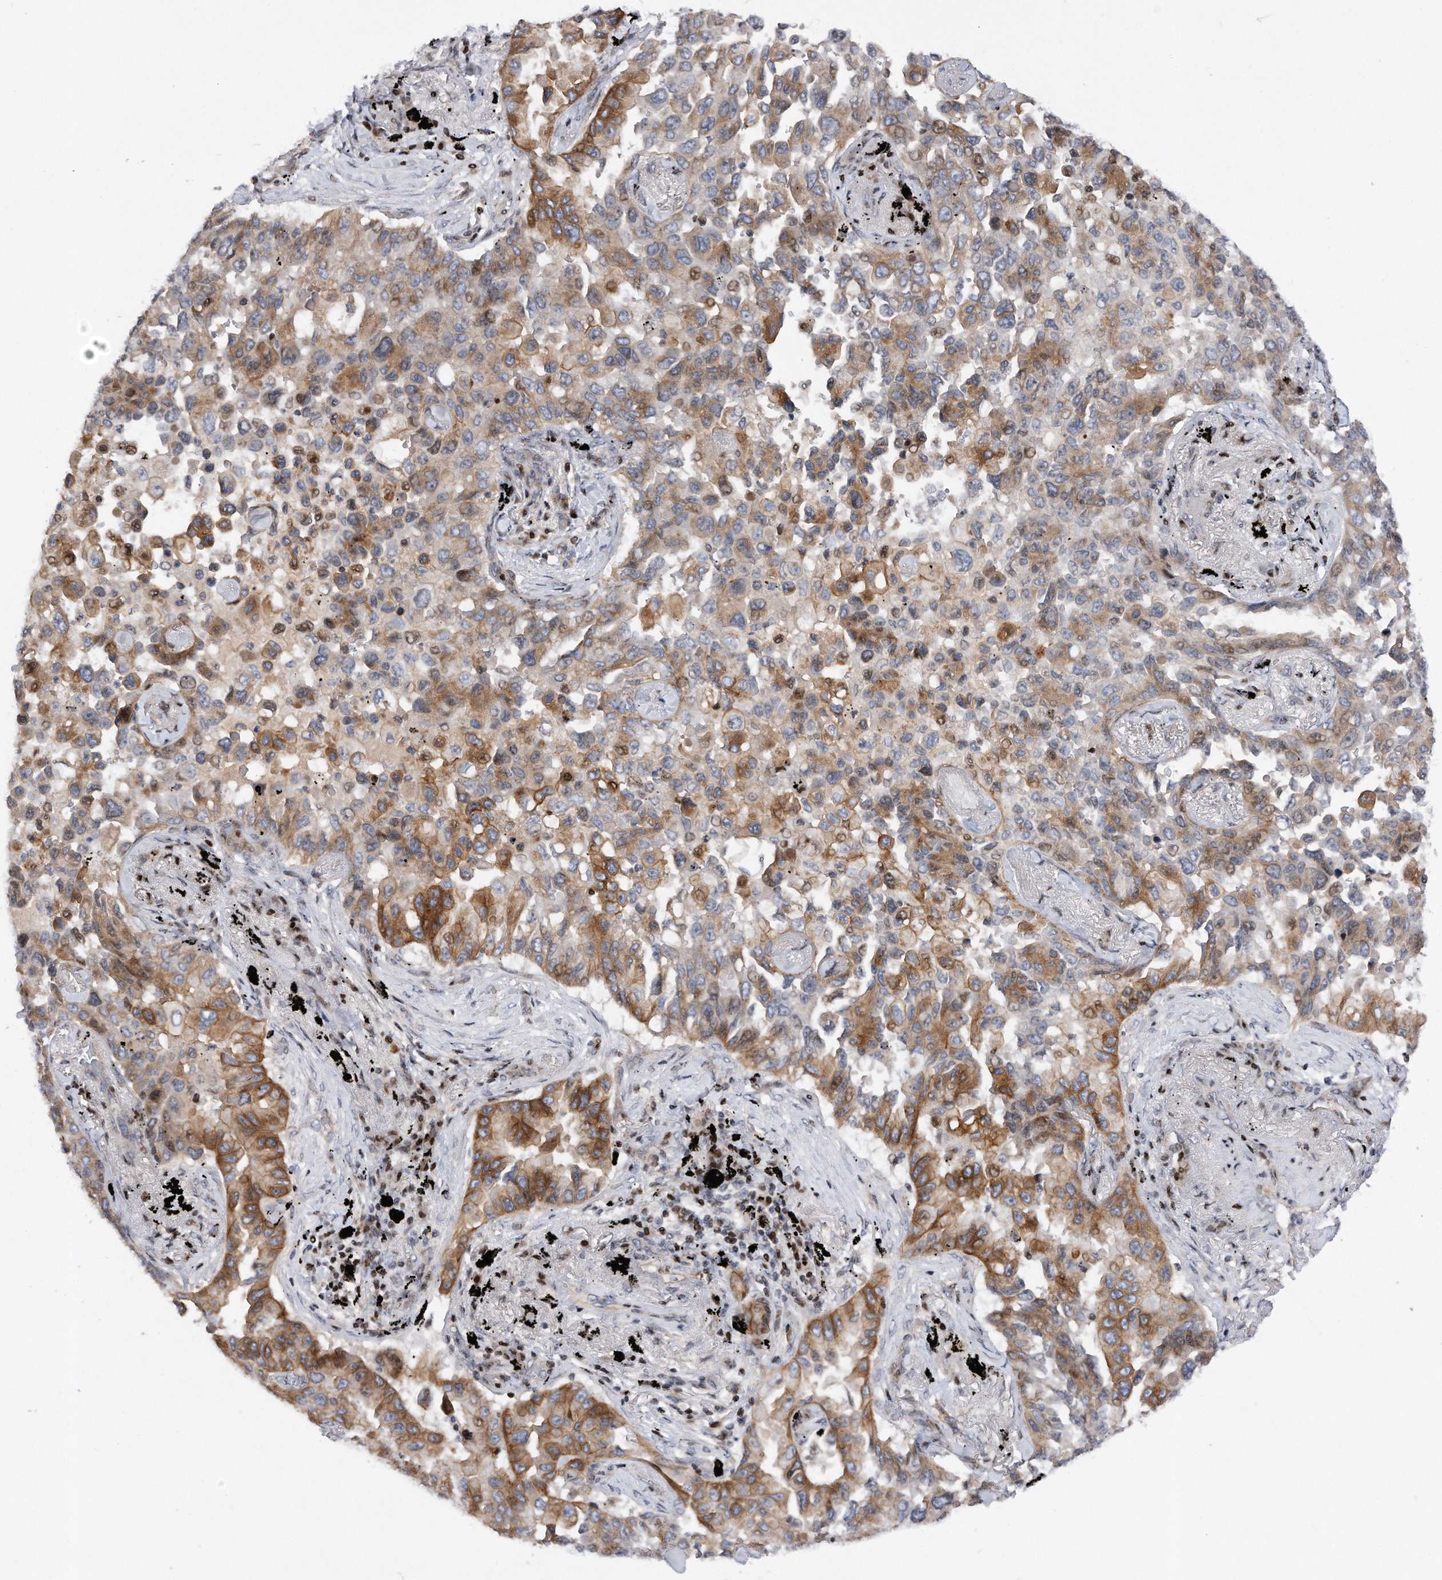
{"staining": {"intensity": "moderate", "quantity": ">75%", "location": "cytoplasmic/membranous"}, "tissue": "lung cancer", "cell_type": "Tumor cells", "image_type": "cancer", "snomed": [{"axis": "morphology", "description": "Adenocarcinoma, NOS"}, {"axis": "topography", "description": "Lung"}], "caption": "Adenocarcinoma (lung) was stained to show a protein in brown. There is medium levels of moderate cytoplasmic/membranous positivity in about >75% of tumor cells.", "gene": "CDH12", "patient": {"sex": "female", "age": 67}}